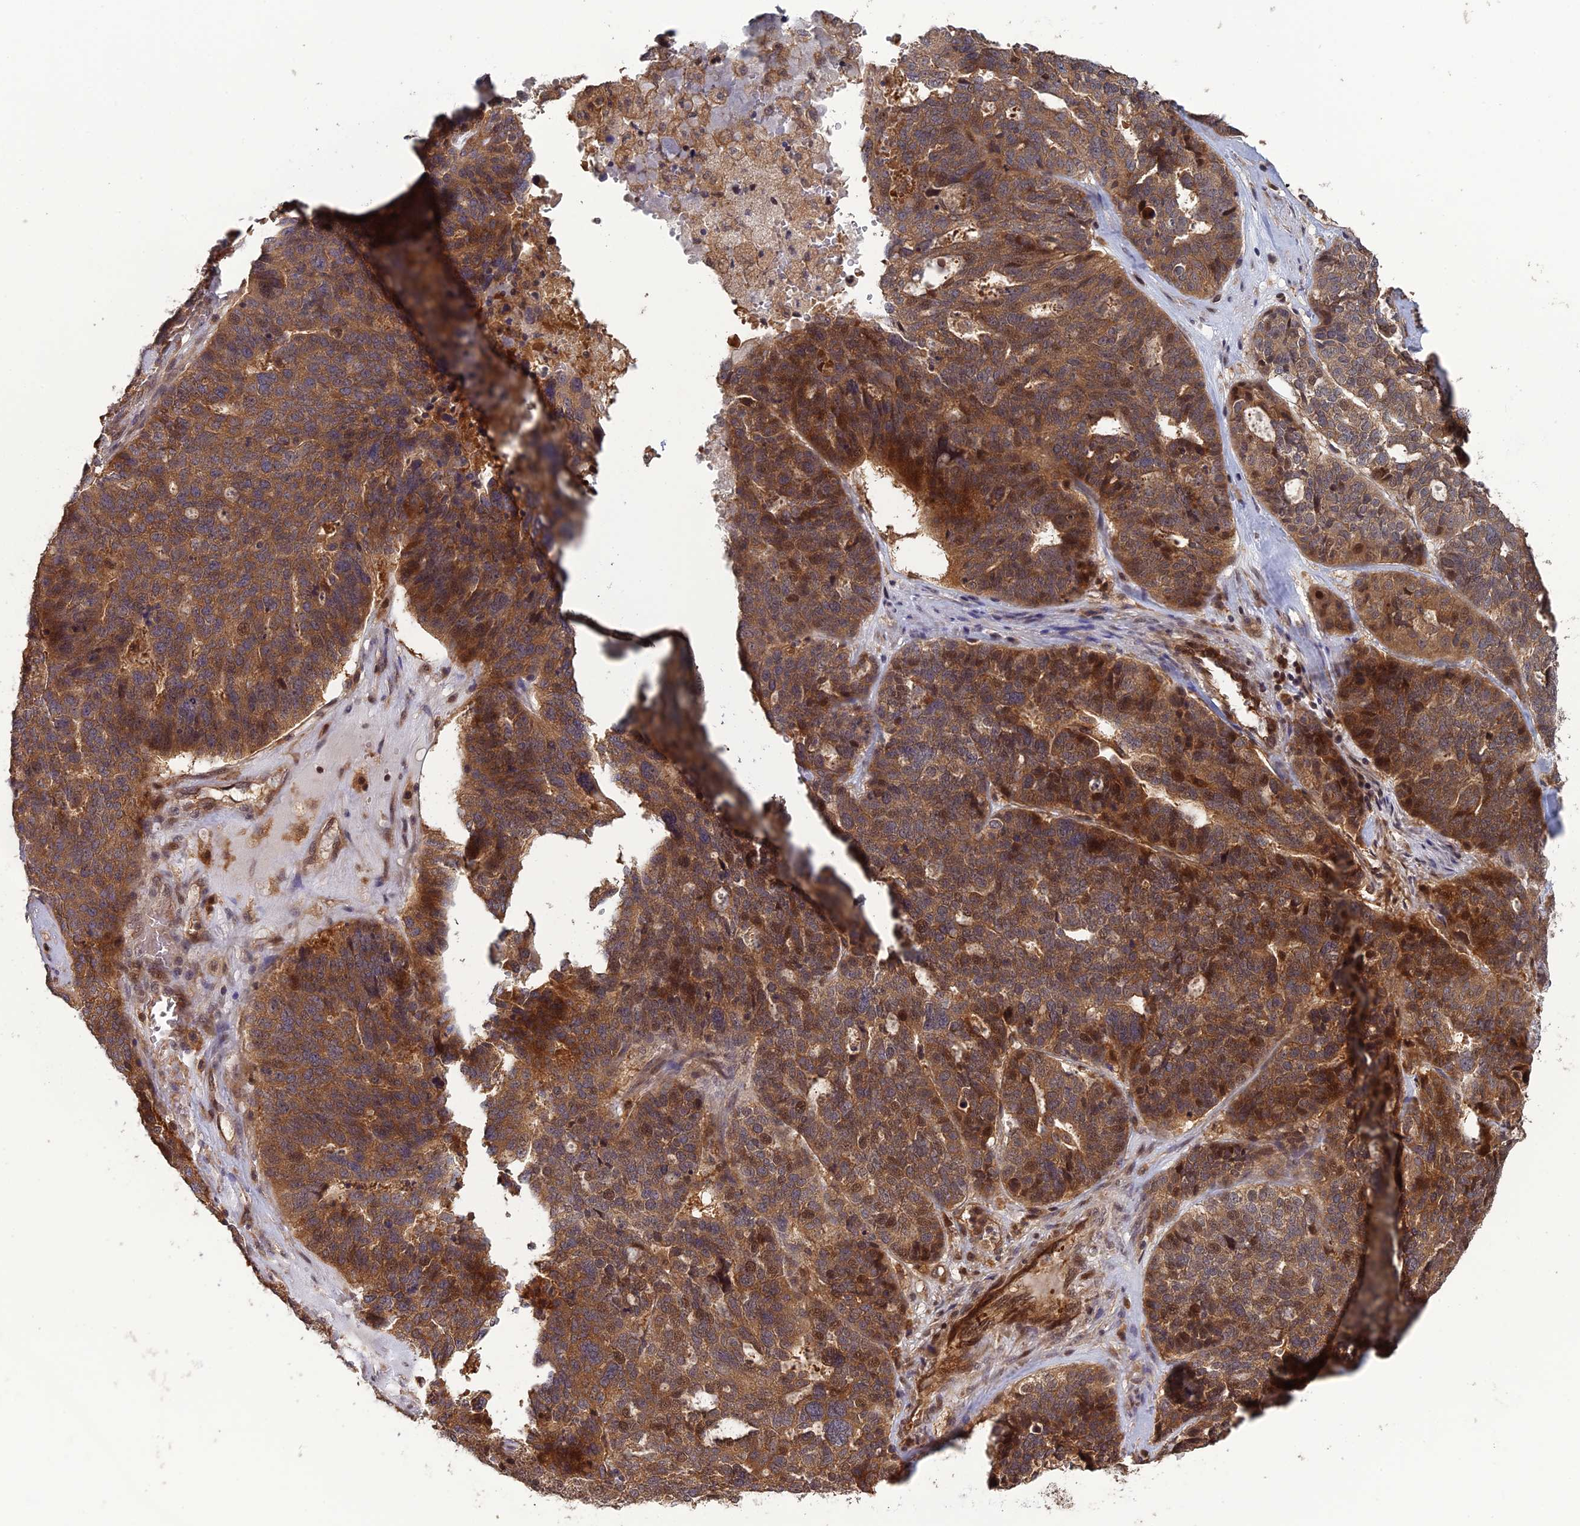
{"staining": {"intensity": "moderate", "quantity": ">75%", "location": "cytoplasmic/membranous"}, "tissue": "ovarian cancer", "cell_type": "Tumor cells", "image_type": "cancer", "snomed": [{"axis": "morphology", "description": "Cystadenocarcinoma, serous, NOS"}, {"axis": "topography", "description": "Ovary"}], "caption": "This is a micrograph of immunohistochemistry (IHC) staining of ovarian serous cystadenocarcinoma, which shows moderate positivity in the cytoplasmic/membranous of tumor cells.", "gene": "LIN37", "patient": {"sex": "female", "age": 59}}